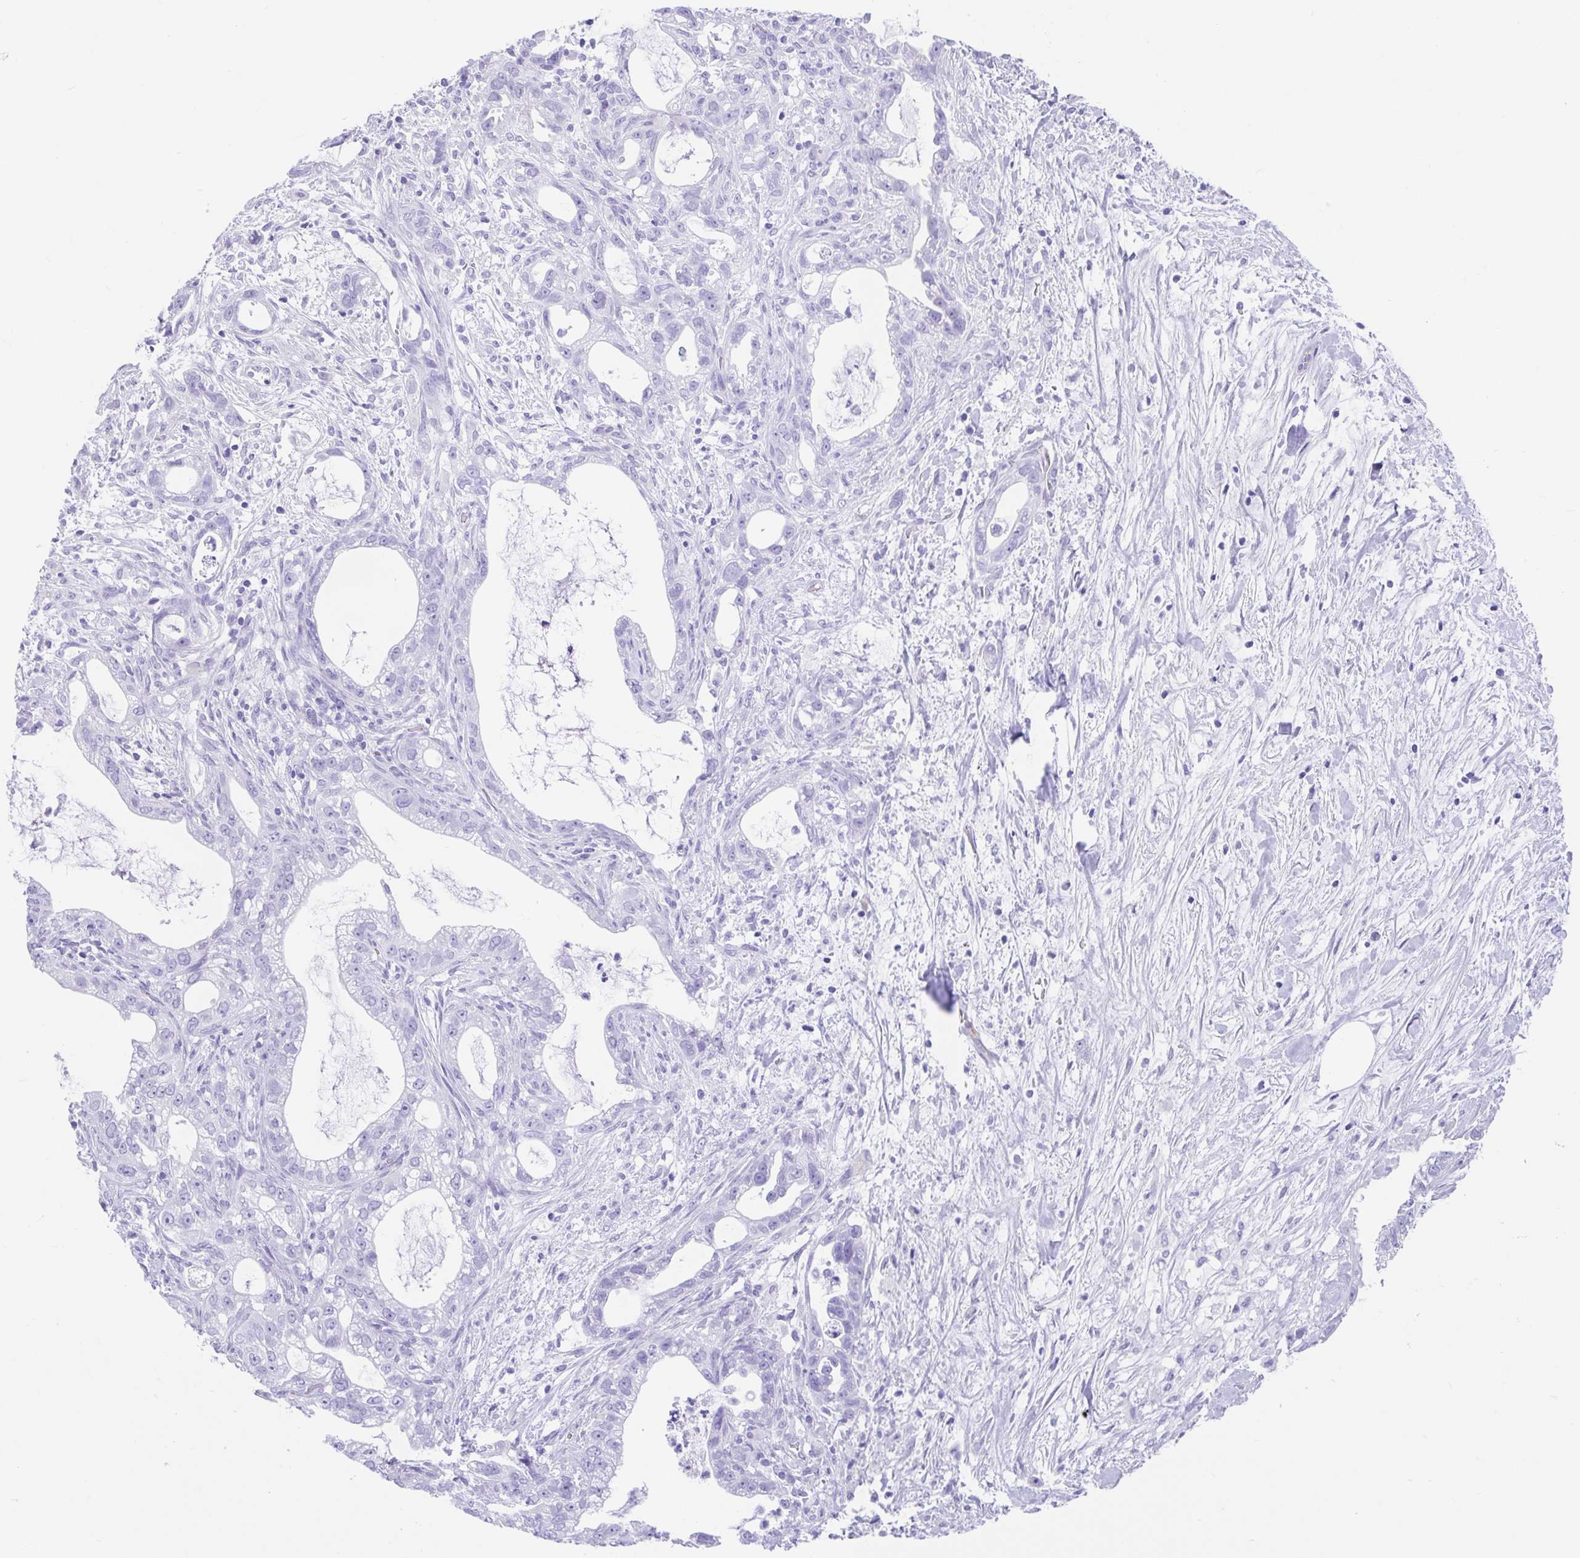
{"staining": {"intensity": "negative", "quantity": "none", "location": "none"}, "tissue": "pancreatic cancer", "cell_type": "Tumor cells", "image_type": "cancer", "snomed": [{"axis": "morphology", "description": "Adenocarcinoma, NOS"}, {"axis": "topography", "description": "Pancreas"}], "caption": "This is a photomicrograph of IHC staining of adenocarcinoma (pancreatic), which shows no staining in tumor cells.", "gene": "FAM107A", "patient": {"sex": "male", "age": 70}}